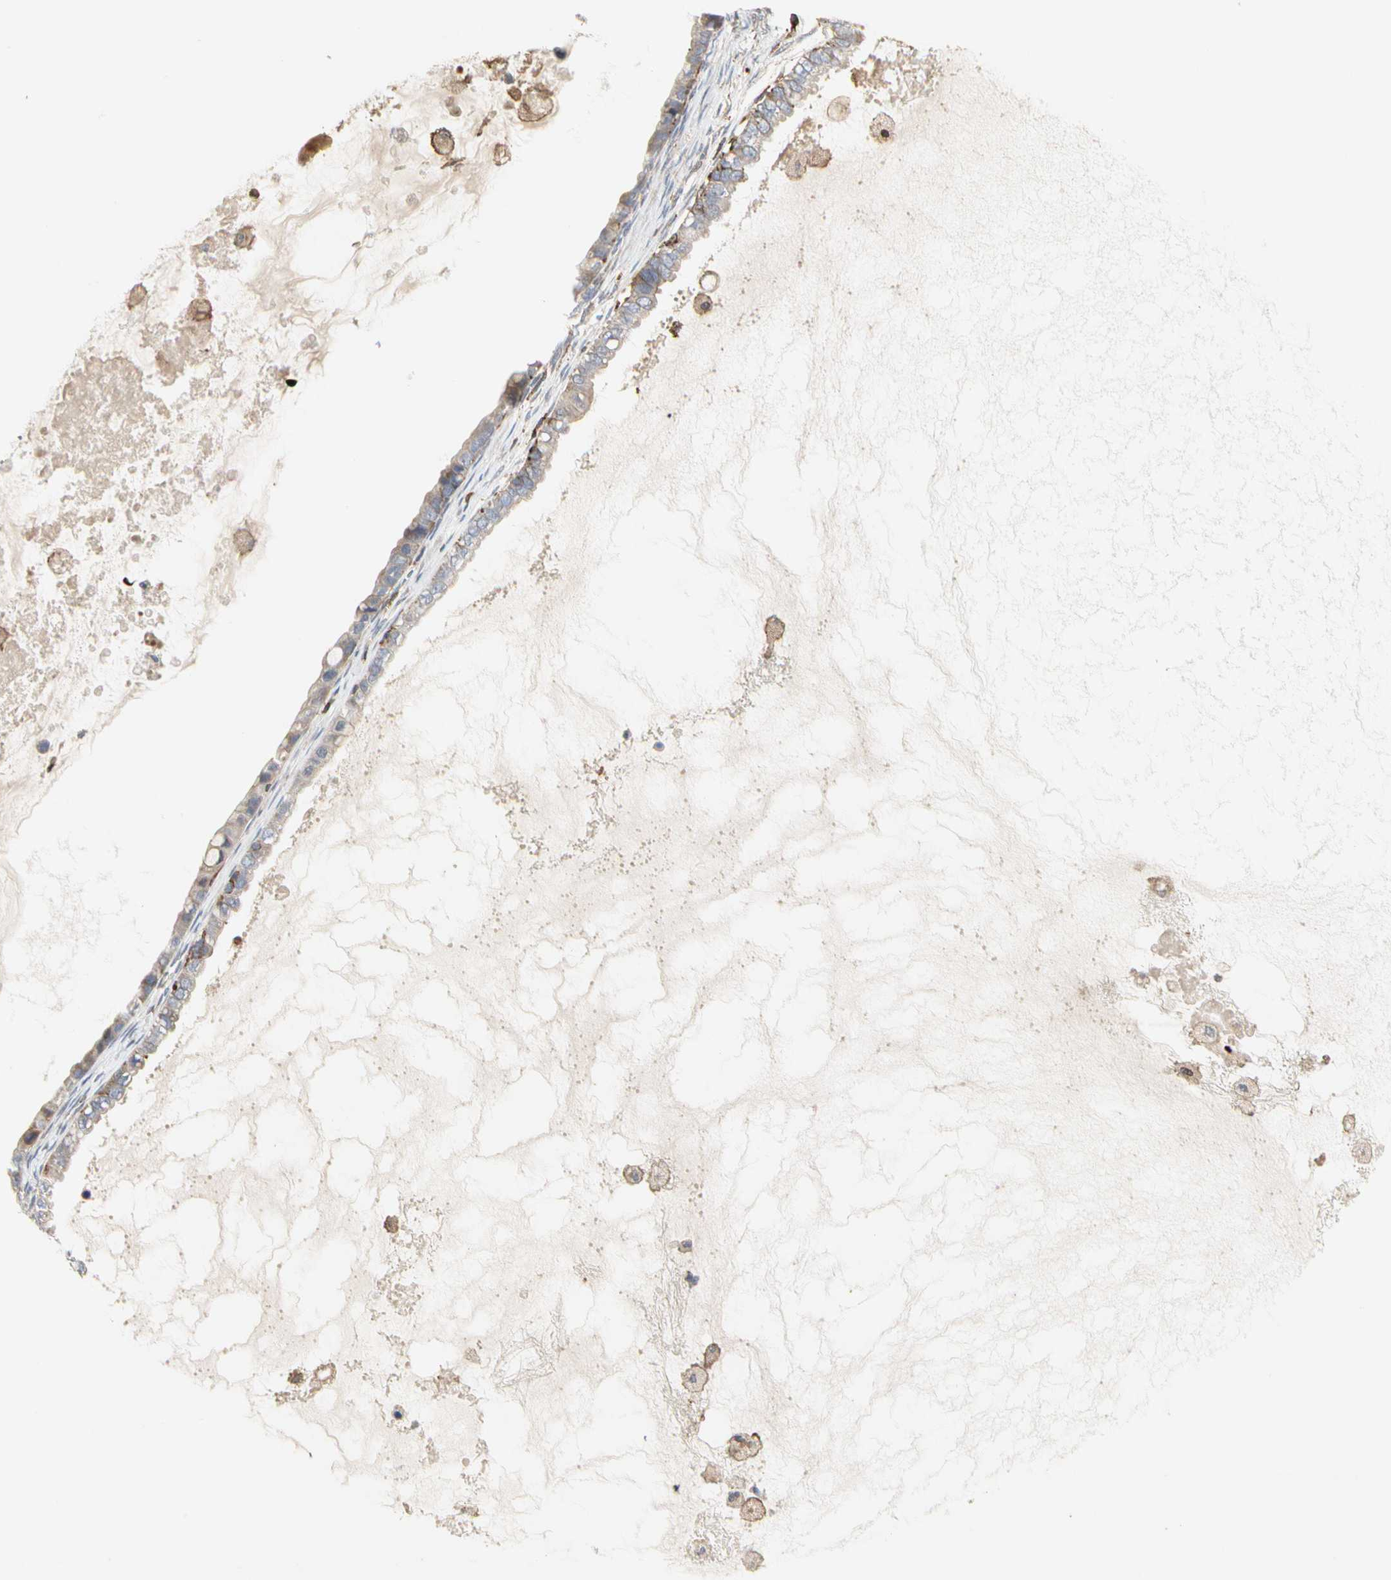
{"staining": {"intensity": "weak", "quantity": "25%-75%", "location": "cytoplasmic/membranous"}, "tissue": "ovarian cancer", "cell_type": "Tumor cells", "image_type": "cancer", "snomed": [{"axis": "morphology", "description": "Cystadenocarcinoma, mucinous, NOS"}, {"axis": "topography", "description": "Ovary"}], "caption": "DAB immunohistochemical staining of human ovarian mucinous cystadenocarcinoma reveals weak cytoplasmic/membranous protein positivity in approximately 25%-75% of tumor cells. (Stains: DAB (3,3'-diaminobenzidine) in brown, nuclei in blue, Microscopy: brightfield microscopy at high magnification).", "gene": "NAPG", "patient": {"sex": "female", "age": 80}}